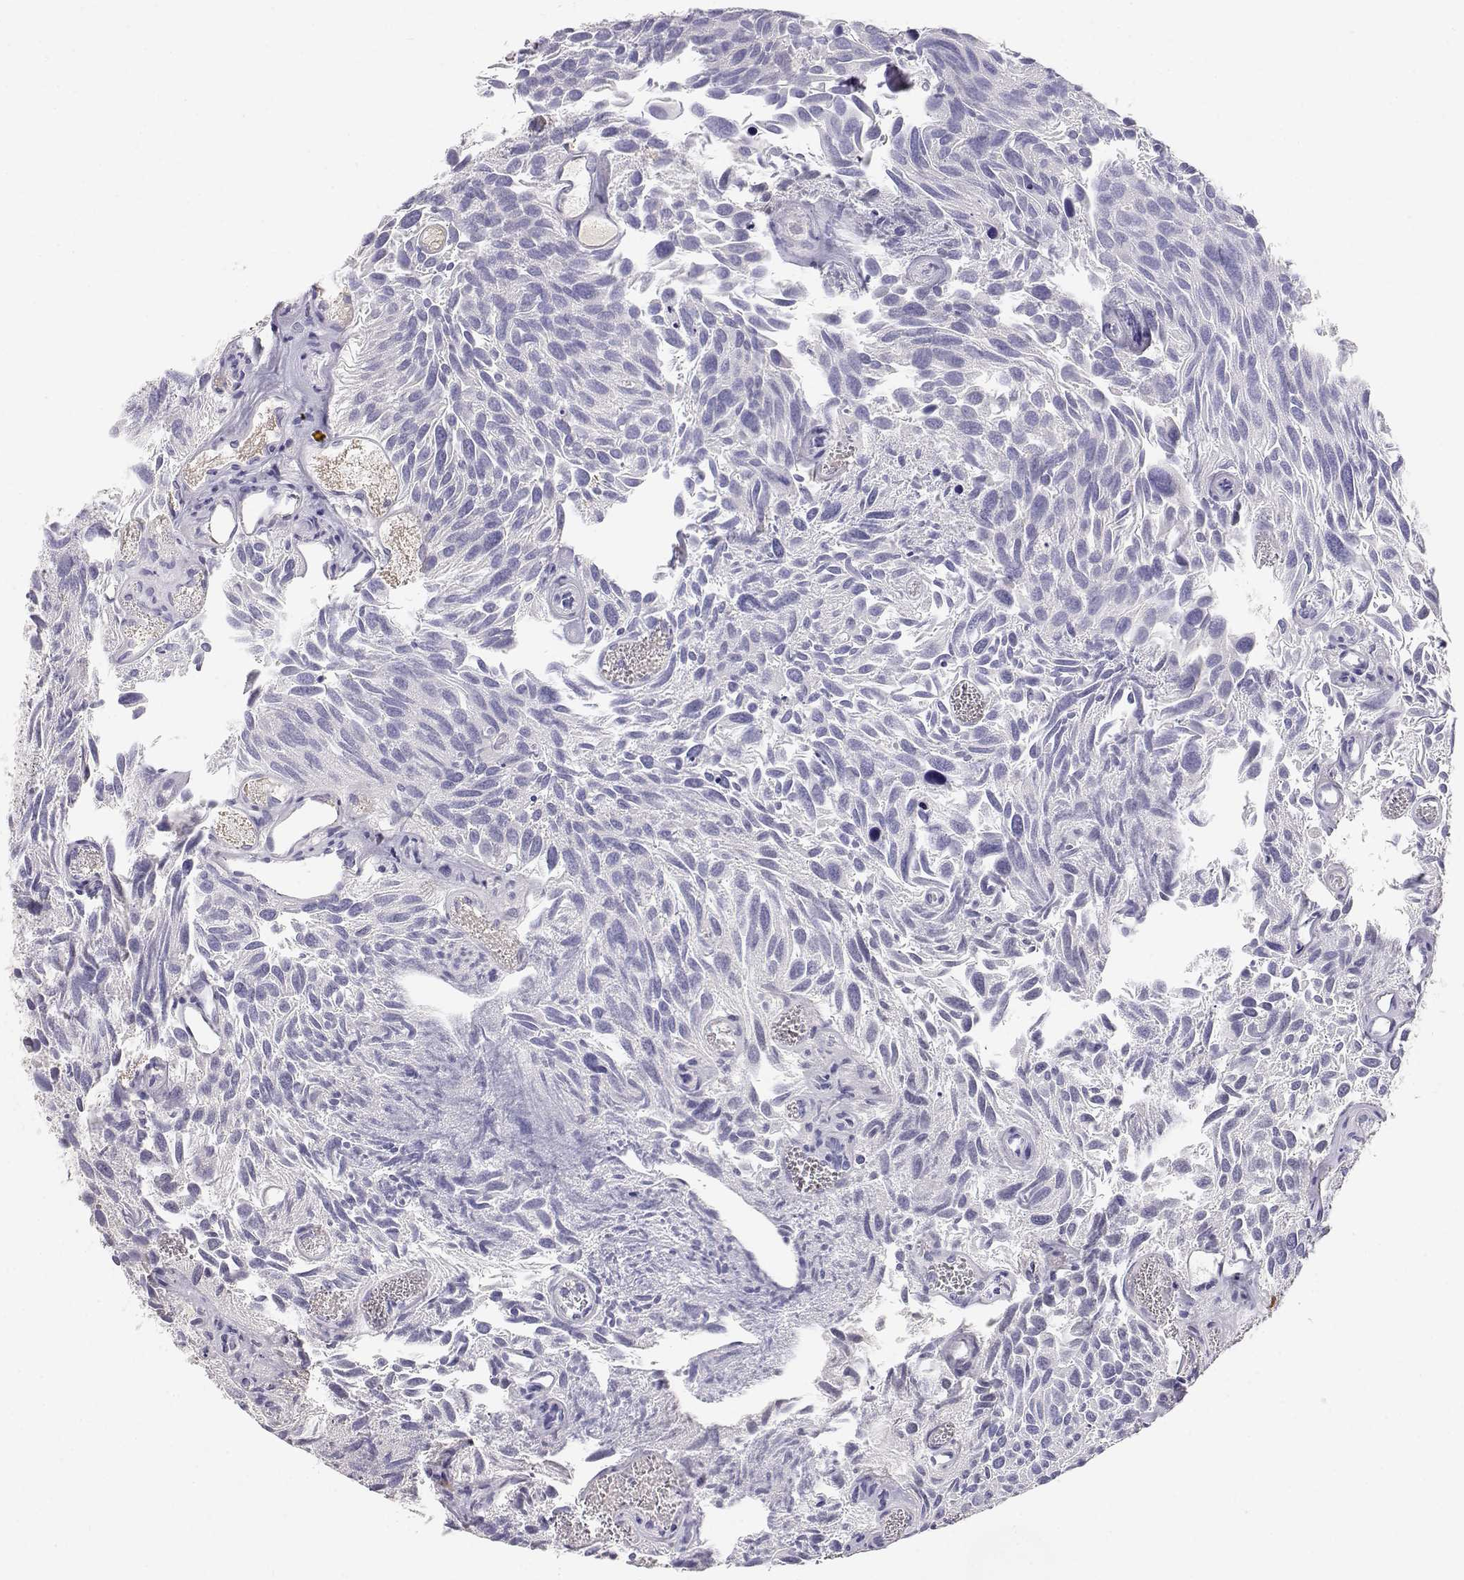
{"staining": {"intensity": "negative", "quantity": "none", "location": "none"}, "tissue": "urothelial cancer", "cell_type": "Tumor cells", "image_type": "cancer", "snomed": [{"axis": "morphology", "description": "Urothelial carcinoma, Low grade"}, {"axis": "topography", "description": "Urinary bladder"}], "caption": "Tumor cells show no significant expression in urothelial carcinoma (low-grade).", "gene": "CDHR1", "patient": {"sex": "female", "age": 69}}